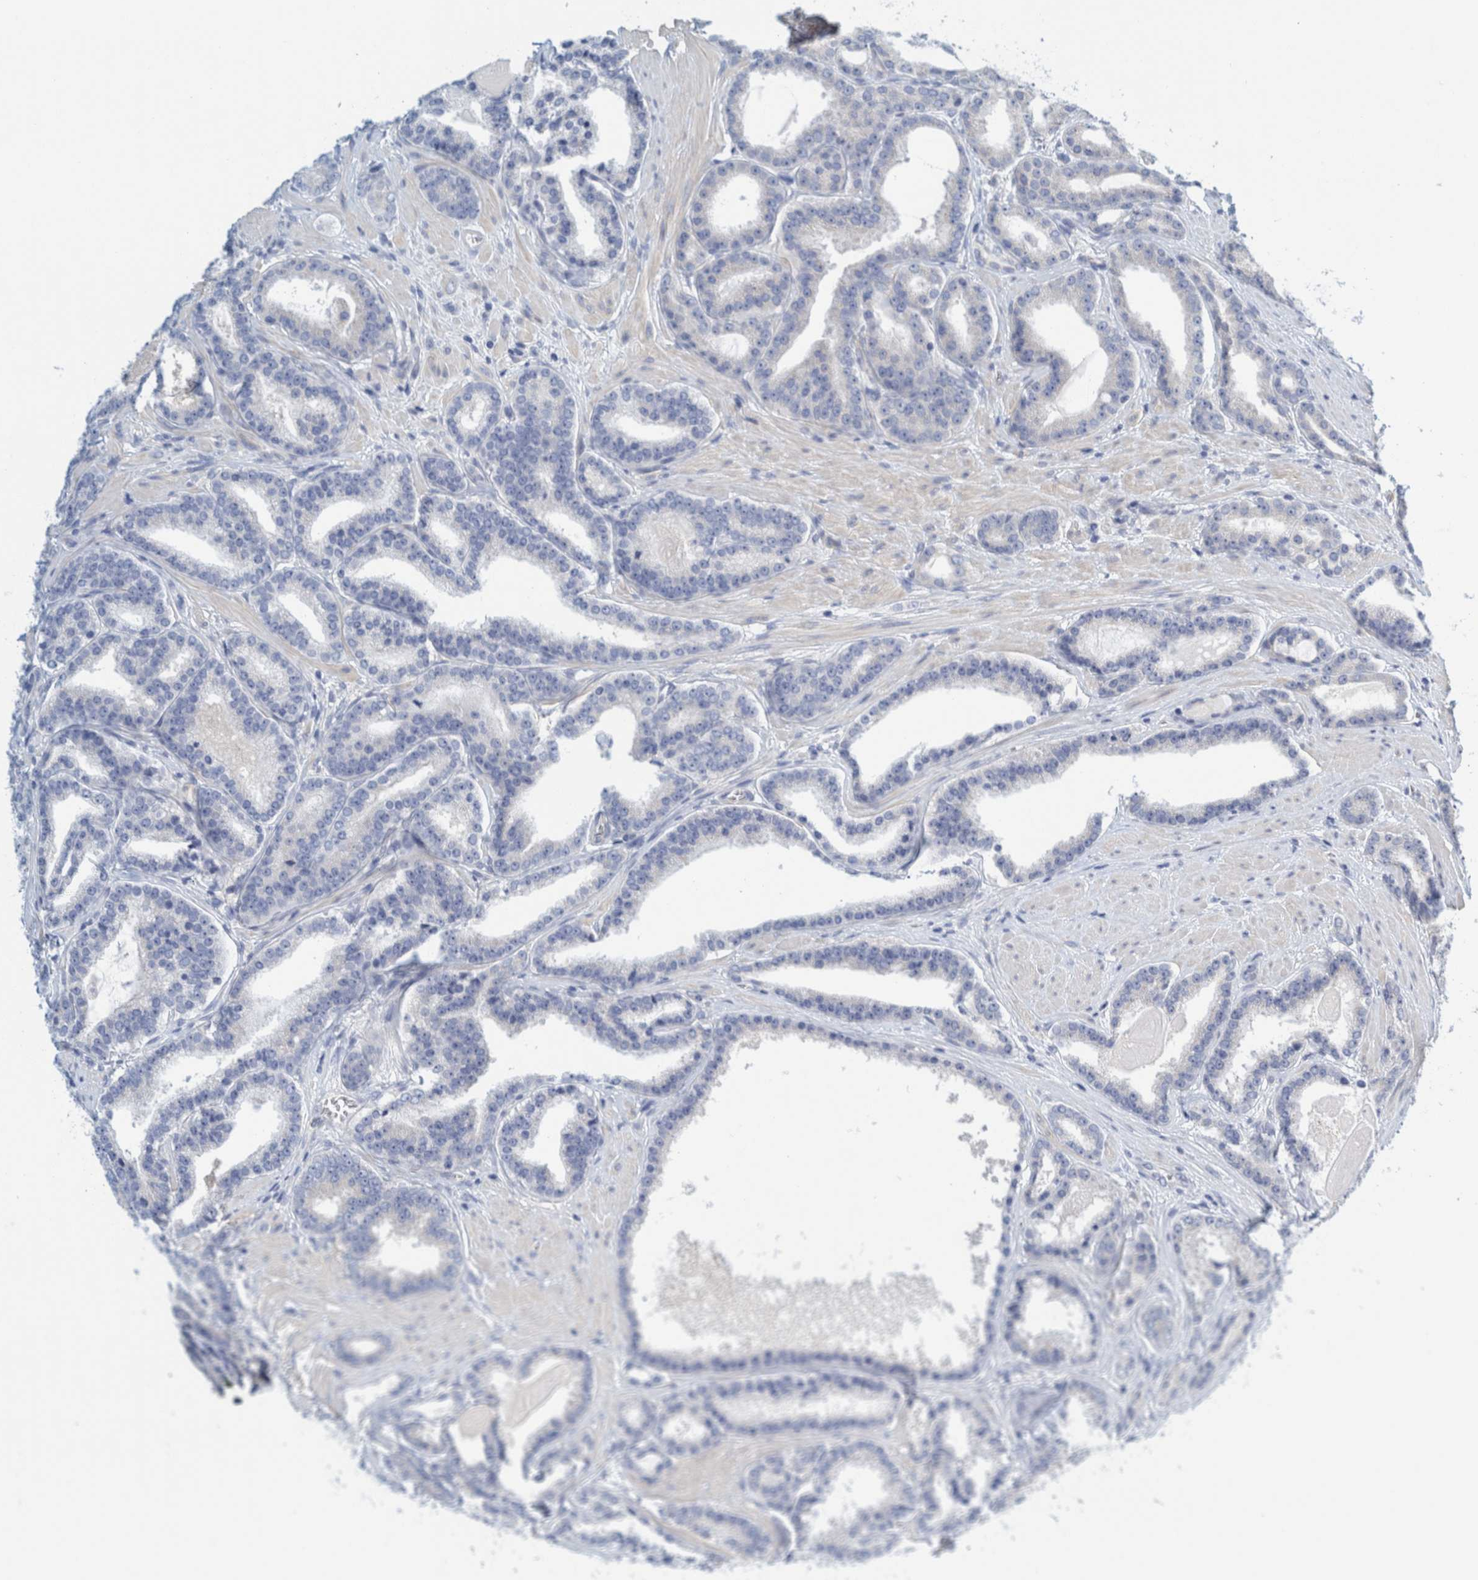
{"staining": {"intensity": "negative", "quantity": "none", "location": "none"}, "tissue": "prostate cancer", "cell_type": "Tumor cells", "image_type": "cancer", "snomed": [{"axis": "morphology", "description": "Adenocarcinoma, High grade"}, {"axis": "topography", "description": "Prostate"}], "caption": "Micrograph shows no protein positivity in tumor cells of prostate cancer (adenocarcinoma (high-grade)) tissue. (Brightfield microscopy of DAB immunohistochemistry at high magnification).", "gene": "ZNF324B", "patient": {"sex": "male", "age": 60}}